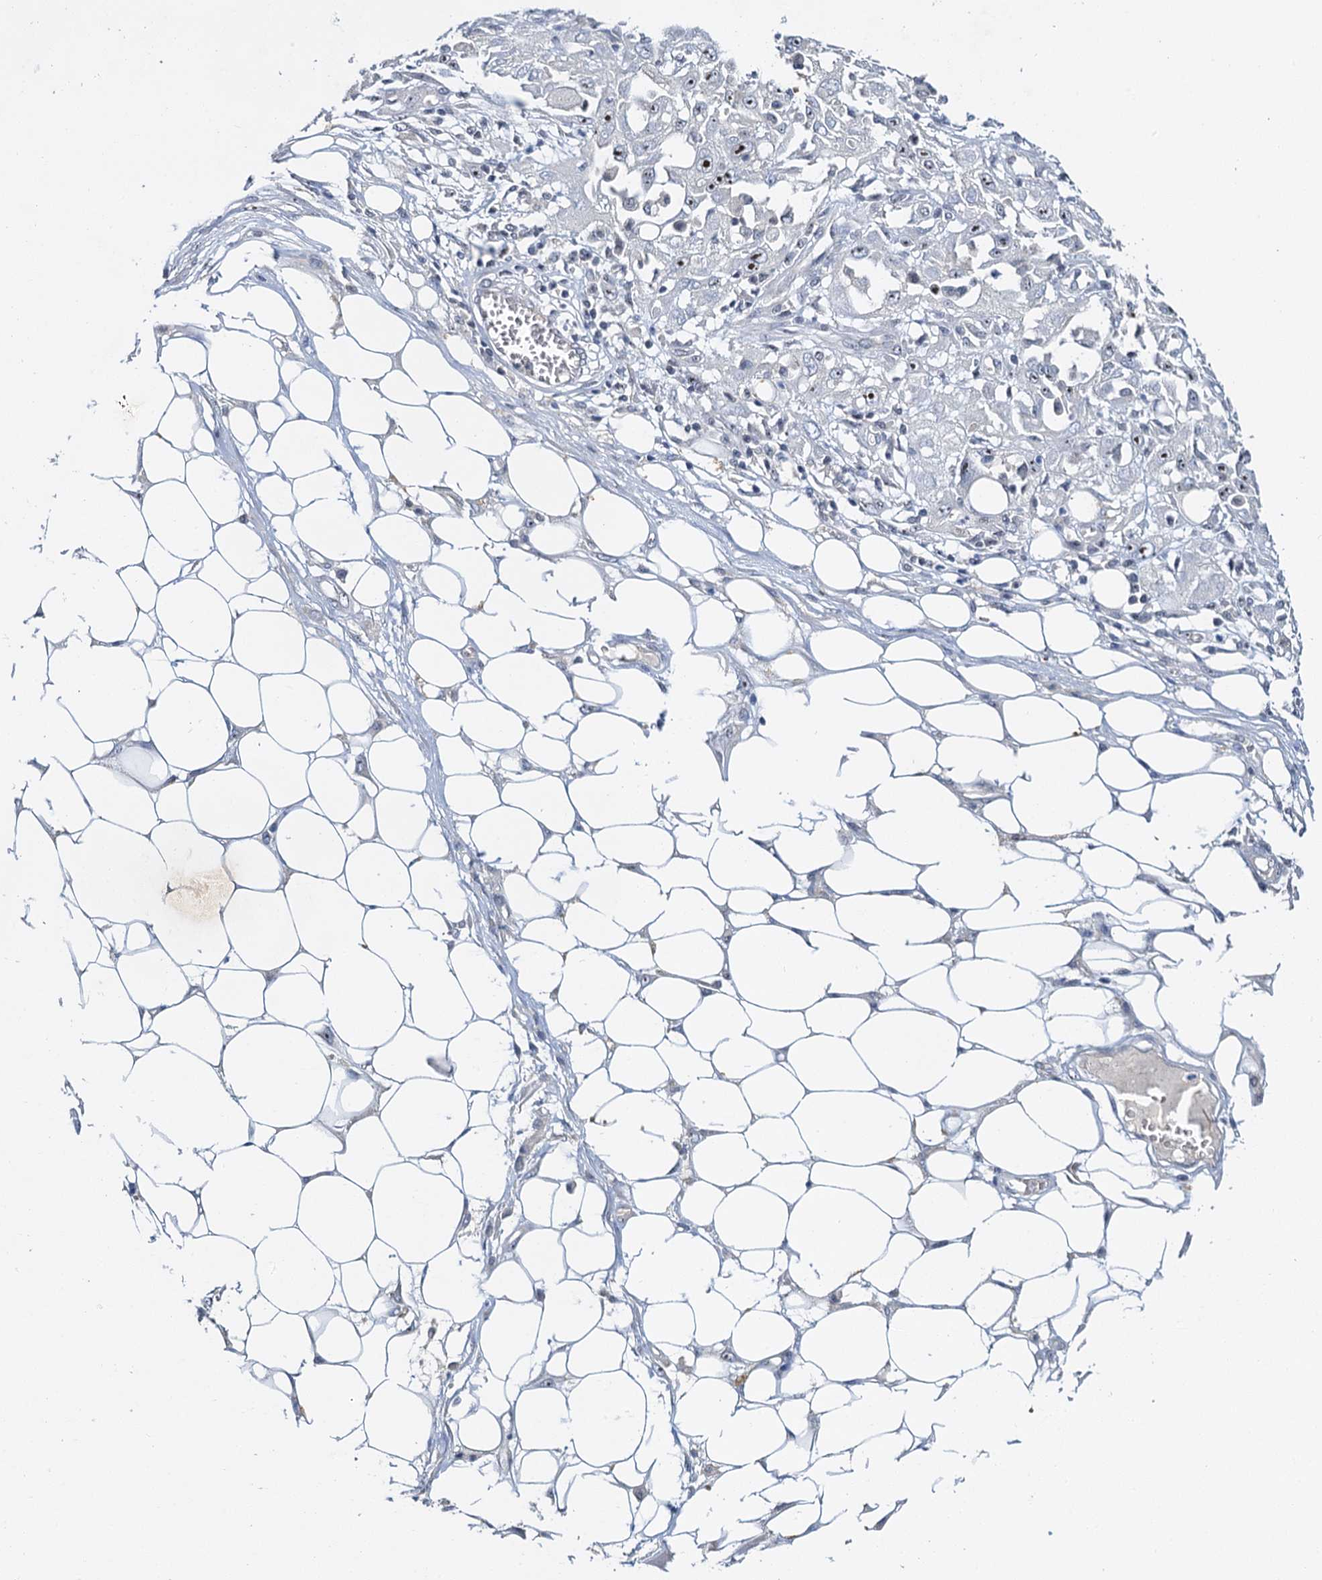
{"staining": {"intensity": "moderate", "quantity": "<25%", "location": "nuclear"}, "tissue": "skin cancer", "cell_type": "Tumor cells", "image_type": "cancer", "snomed": [{"axis": "morphology", "description": "Squamous cell carcinoma, NOS"}, {"axis": "morphology", "description": "Squamous cell carcinoma, metastatic, NOS"}, {"axis": "topography", "description": "Skin"}, {"axis": "topography", "description": "Lymph node"}], "caption": "Skin metastatic squamous cell carcinoma stained for a protein (brown) demonstrates moderate nuclear positive staining in about <25% of tumor cells.", "gene": "NOP2", "patient": {"sex": "male", "age": 75}}